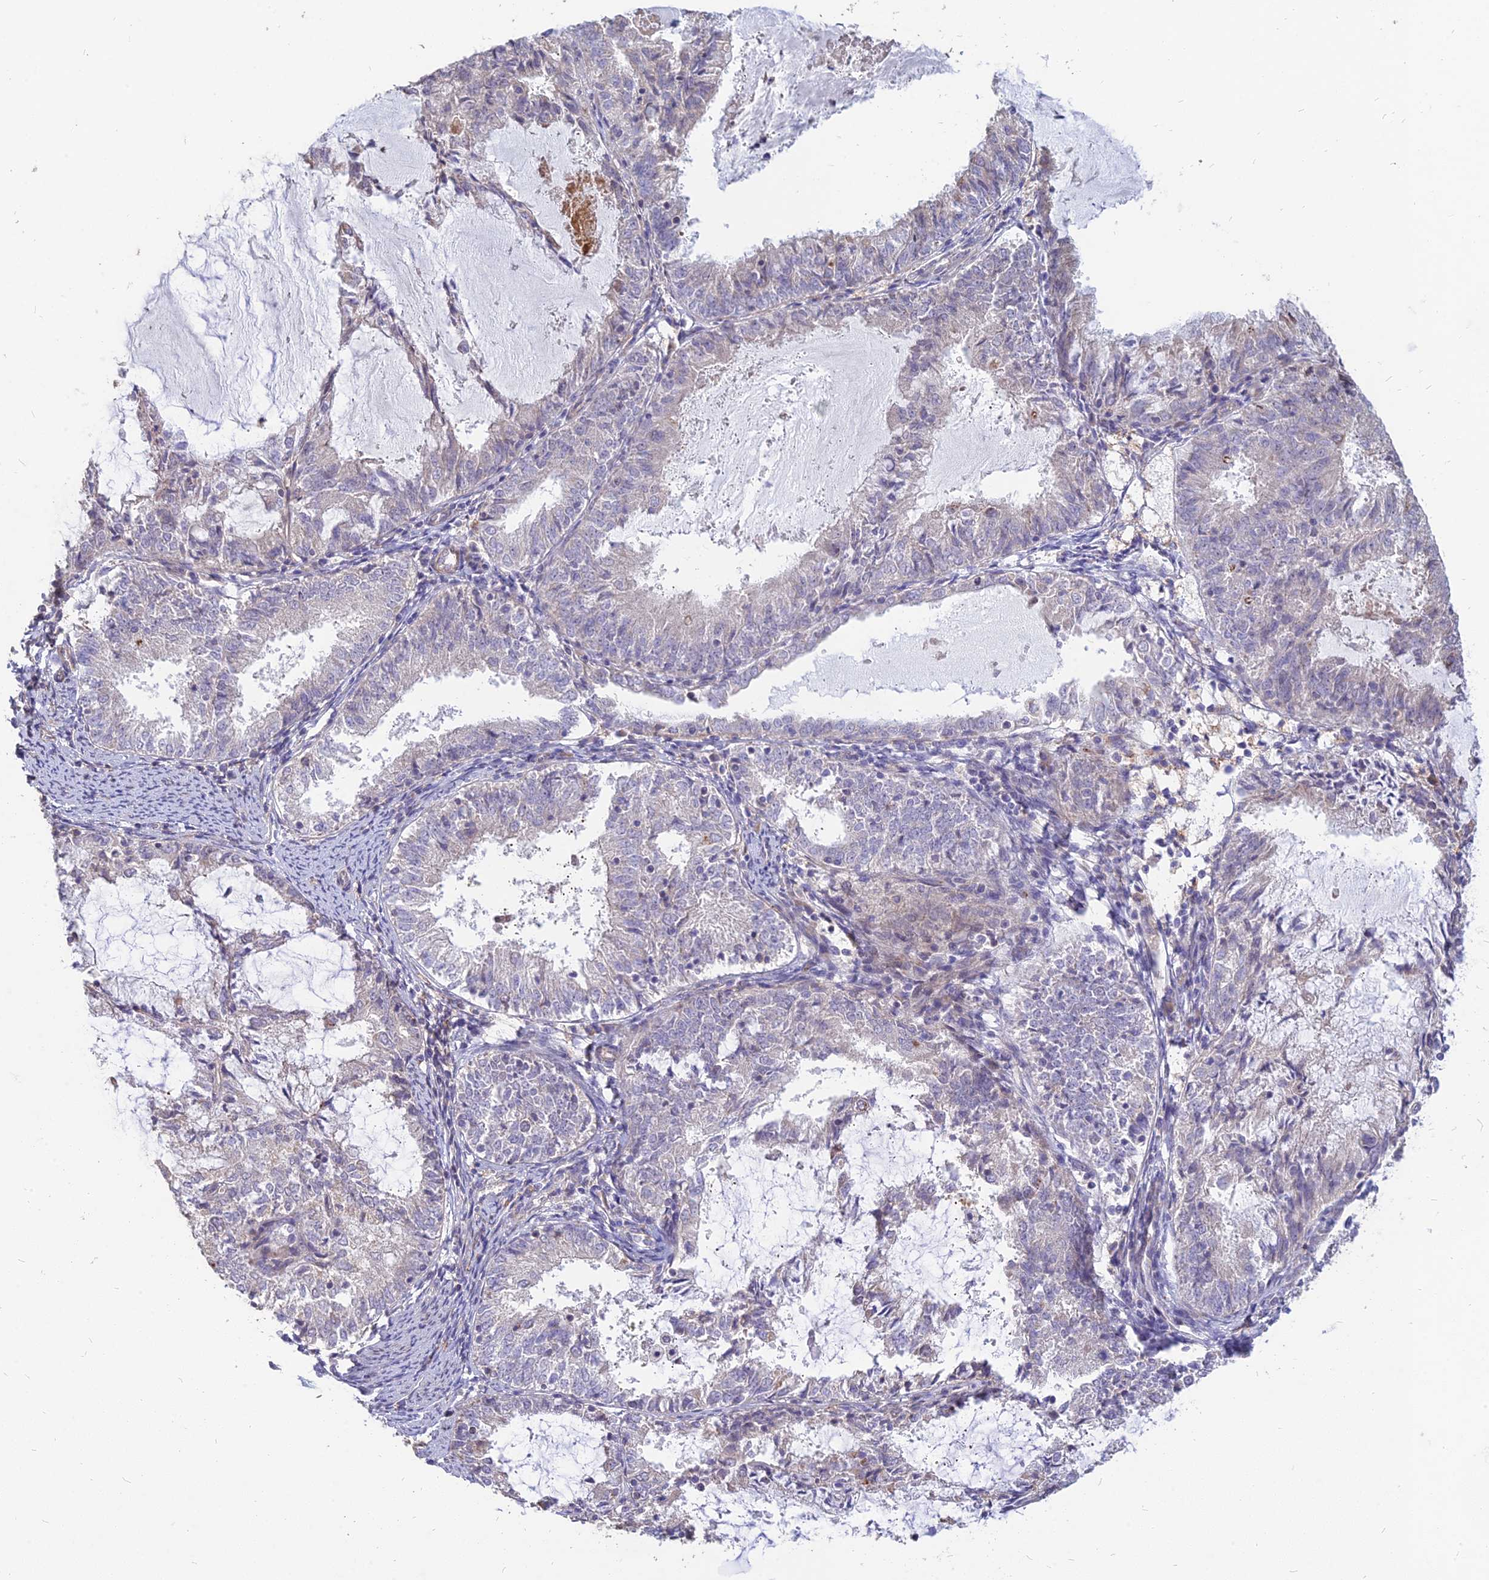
{"staining": {"intensity": "negative", "quantity": "none", "location": "none"}, "tissue": "endometrial cancer", "cell_type": "Tumor cells", "image_type": "cancer", "snomed": [{"axis": "morphology", "description": "Adenocarcinoma, NOS"}, {"axis": "topography", "description": "Endometrium"}], "caption": "Tumor cells show no significant expression in endometrial cancer.", "gene": "ST3GAL6", "patient": {"sex": "female", "age": 57}}